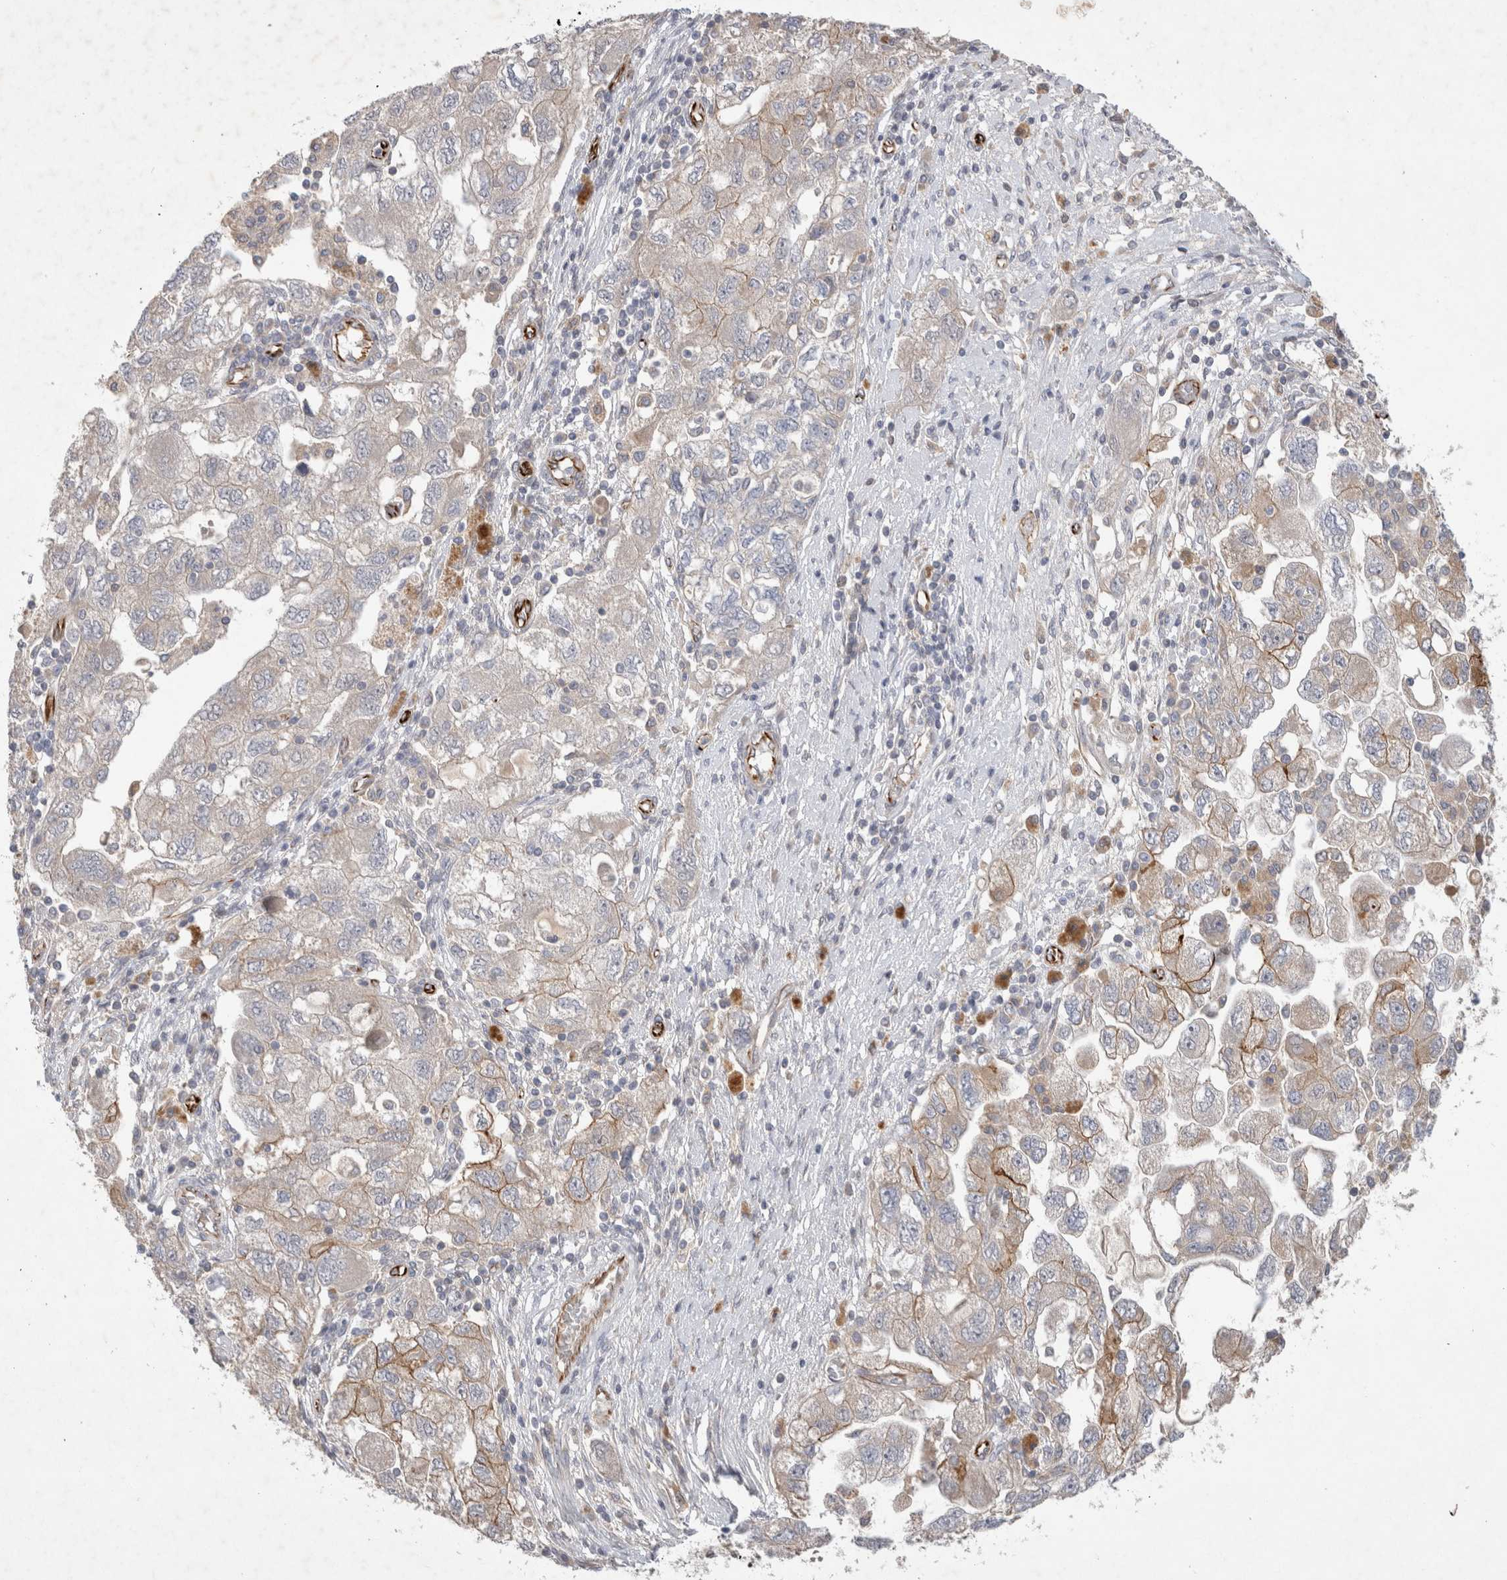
{"staining": {"intensity": "moderate", "quantity": "<25%", "location": "cytoplasmic/membranous"}, "tissue": "ovarian cancer", "cell_type": "Tumor cells", "image_type": "cancer", "snomed": [{"axis": "morphology", "description": "Carcinoma, NOS"}, {"axis": "morphology", "description": "Cystadenocarcinoma, serous, NOS"}, {"axis": "topography", "description": "Ovary"}], "caption": "A photomicrograph of human ovarian serous cystadenocarcinoma stained for a protein exhibits moderate cytoplasmic/membranous brown staining in tumor cells.", "gene": "NMU", "patient": {"sex": "female", "age": 69}}